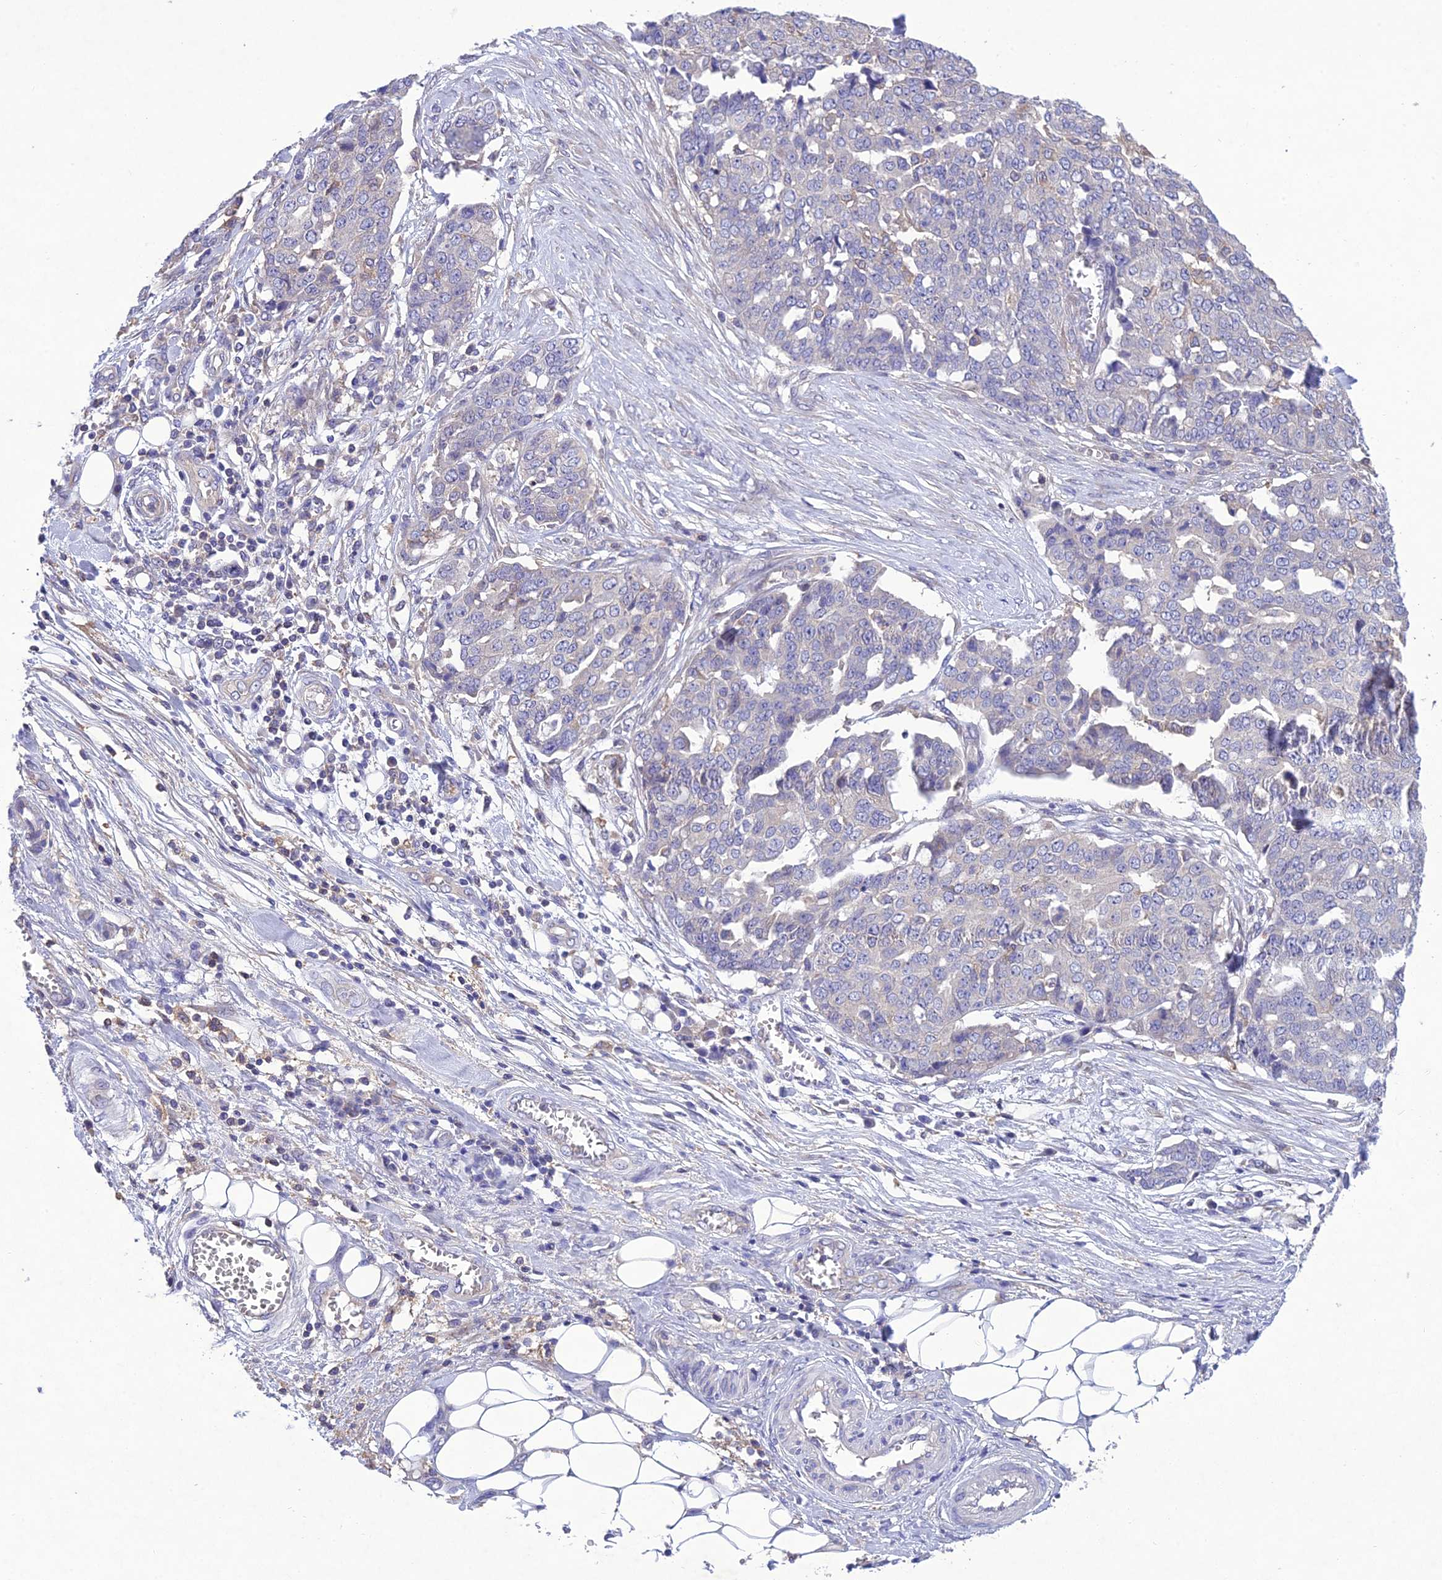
{"staining": {"intensity": "negative", "quantity": "none", "location": "none"}, "tissue": "ovarian cancer", "cell_type": "Tumor cells", "image_type": "cancer", "snomed": [{"axis": "morphology", "description": "Cystadenocarcinoma, serous, NOS"}, {"axis": "topography", "description": "Soft tissue"}, {"axis": "topography", "description": "Ovary"}], "caption": "There is no significant expression in tumor cells of ovarian cancer (serous cystadenocarcinoma).", "gene": "SNX24", "patient": {"sex": "female", "age": 57}}